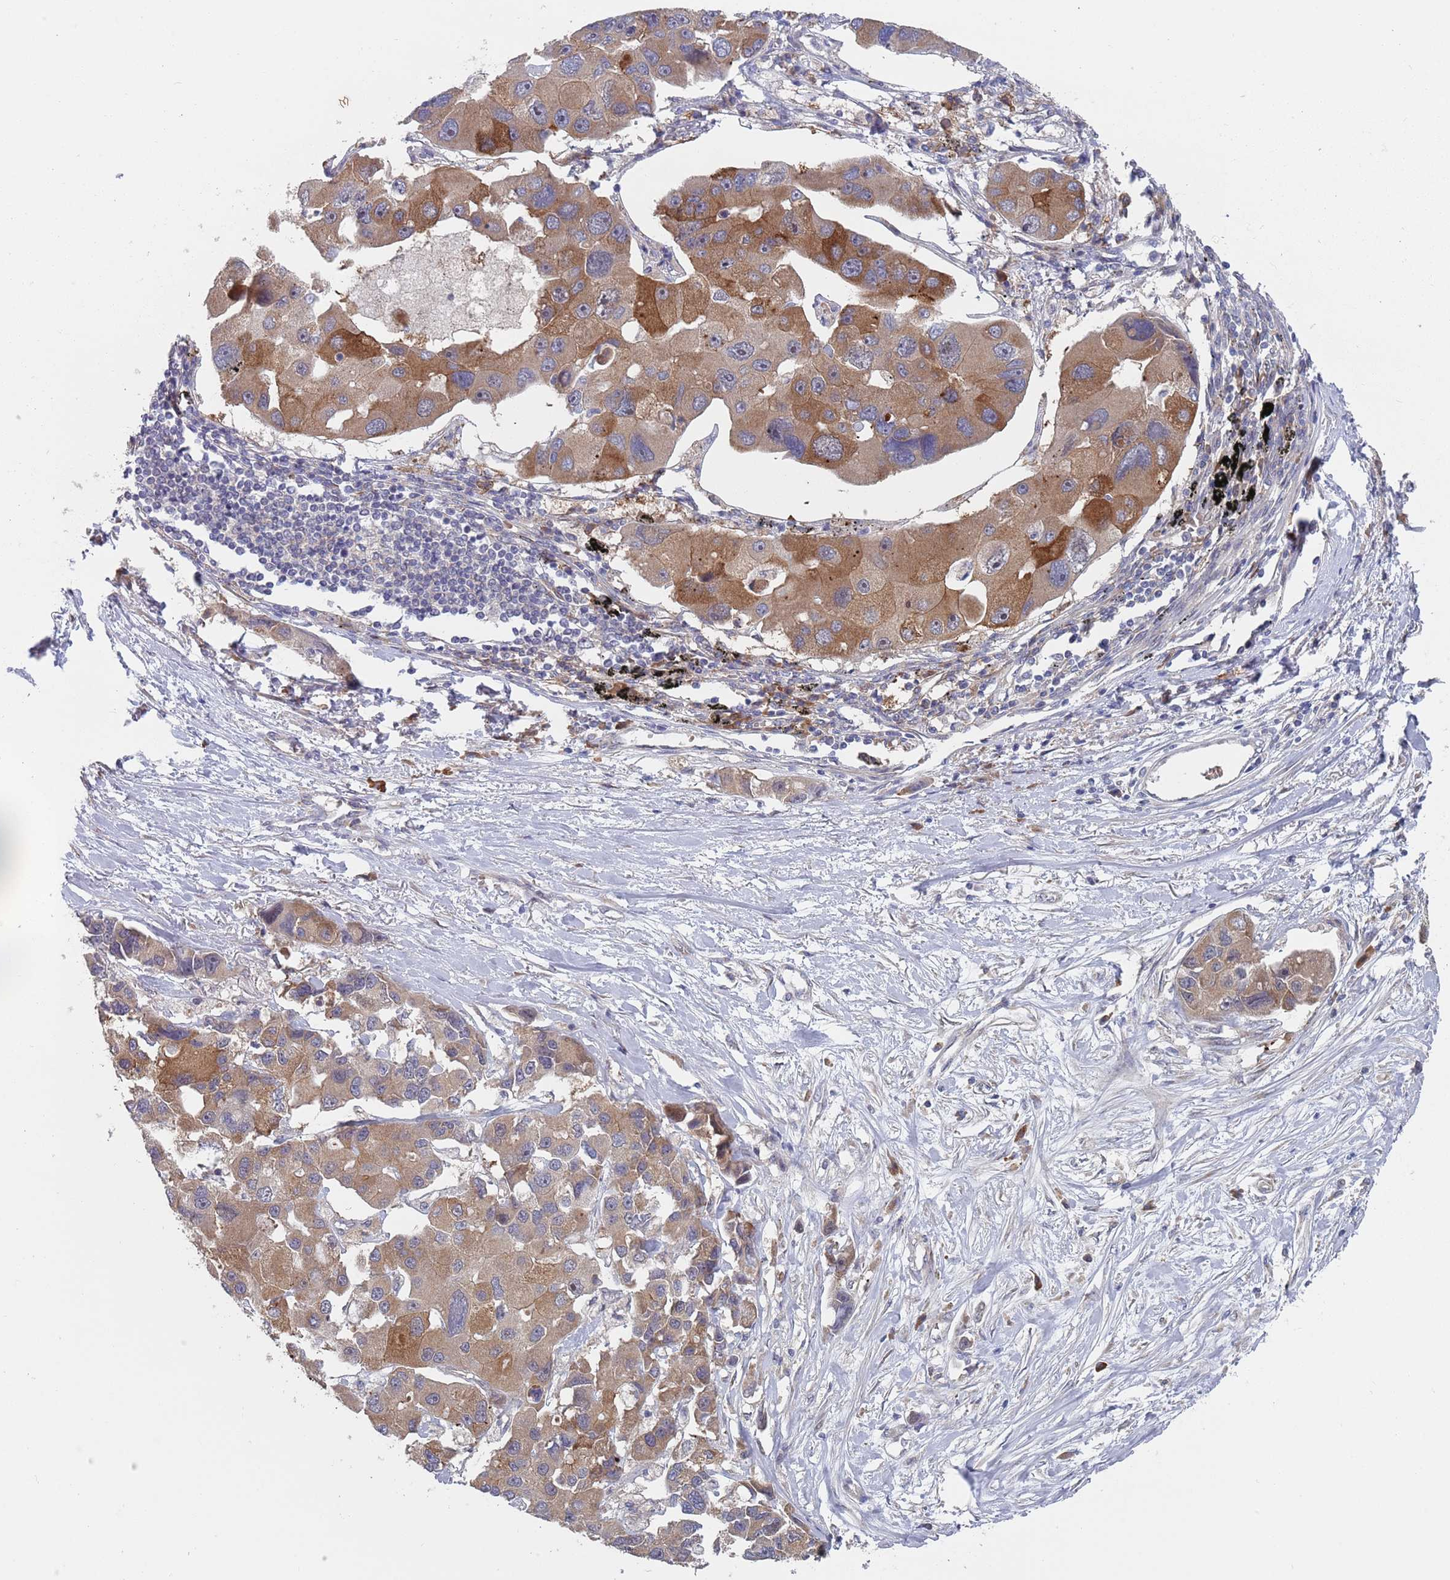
{"staining": {"intensity": "moderate", "quantity": ">75%", "location": "cytoplasmic/membranous"}, "tissue": "lung cancer", "cell_type": "Tumor cells", "image_type": "cancer", "snomed": [{"axis": "morphology", "description": "Adenocarcinoma, NOS"}, {"axis": "topography", "description": "Lung"}], "caption": "Tumor cells reveal moderate cytoplasmic/membranous positivity in about >75% of cells in lung cancer (adenocarcinoma). (DAB IHC with brightfield microscopy, high magnification).", "gene": "ZNF140", "patient": {"sex": "female", "age": 54}}